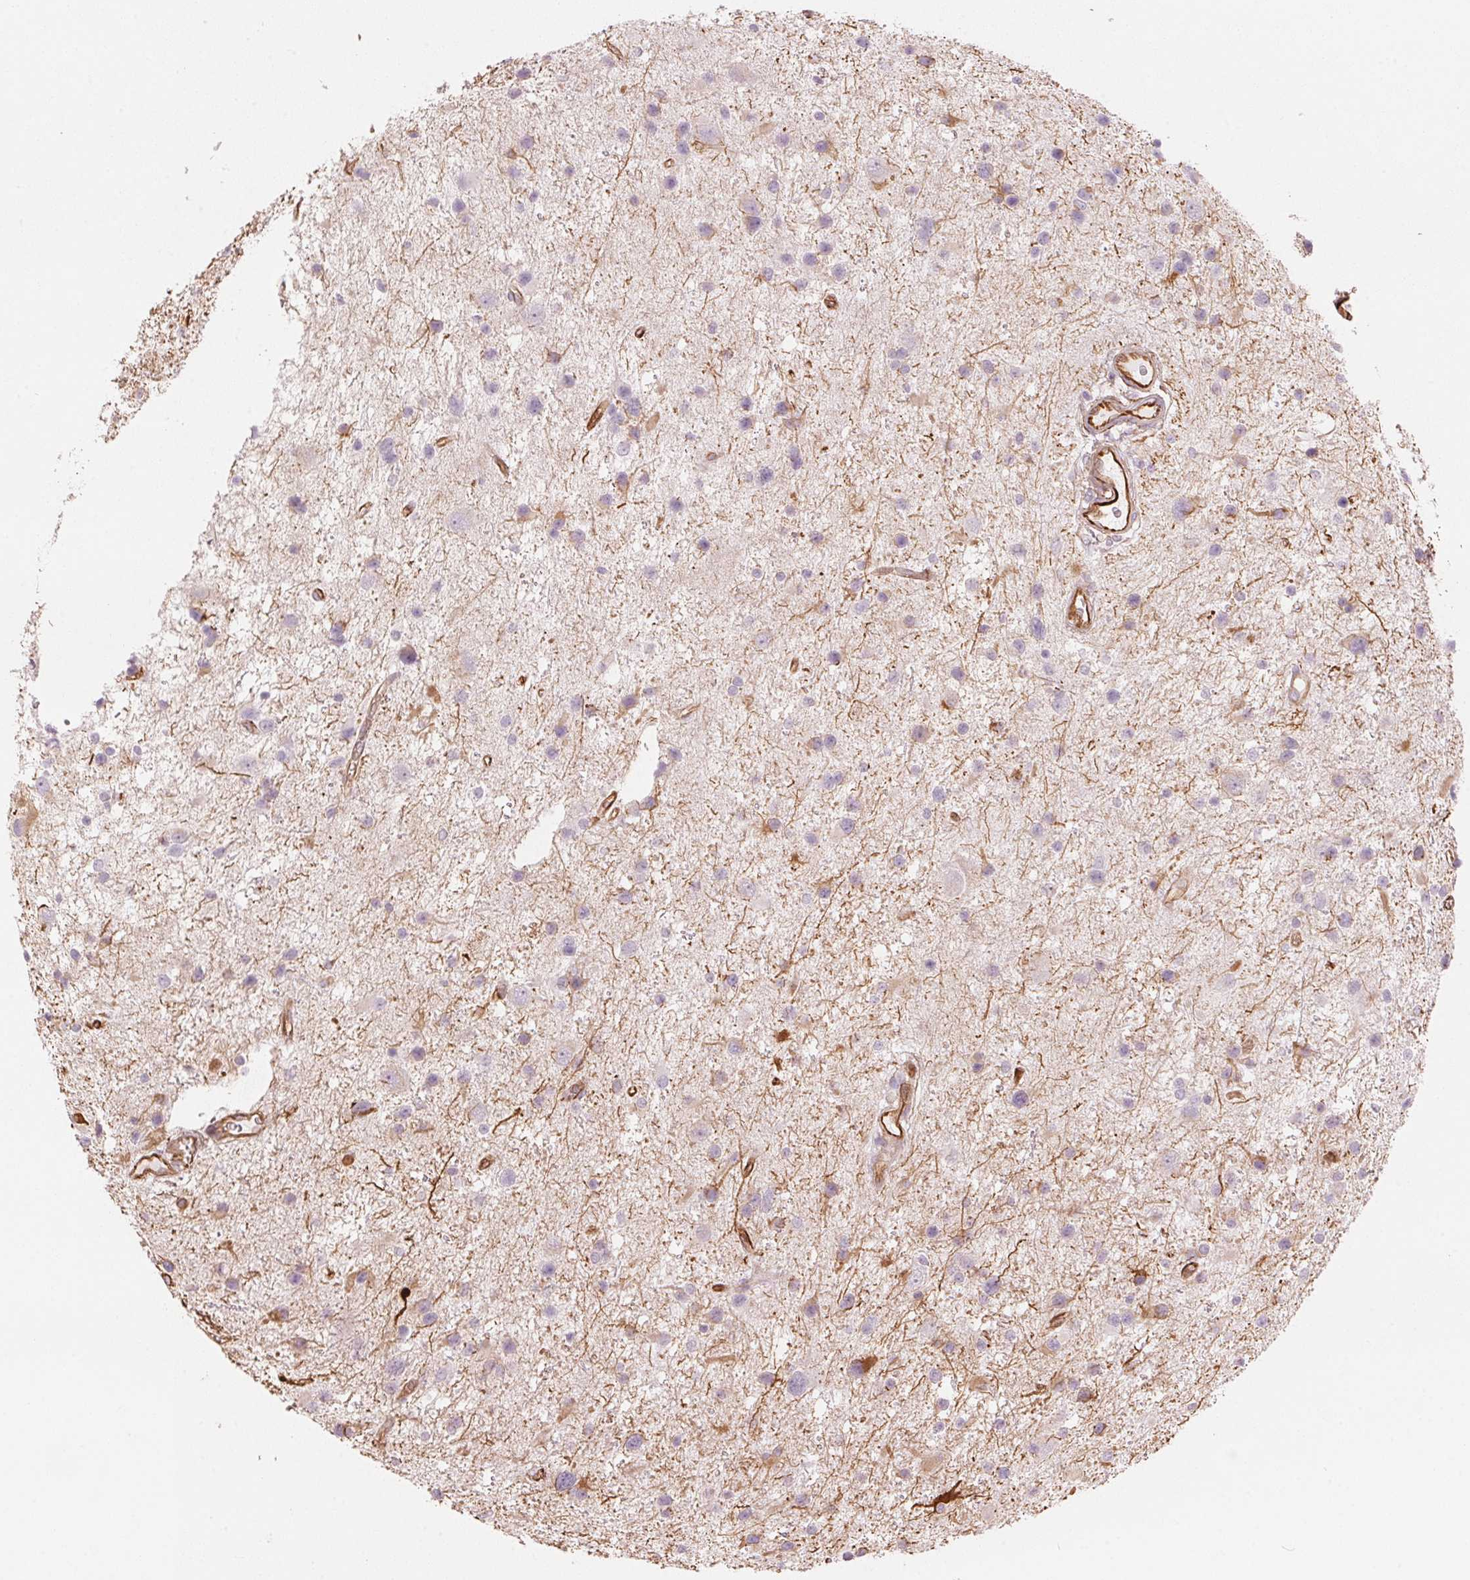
{"staining": {"intensity": "moderate", "quantity": "<25%", "location": "cytoplasmic/membranous"}, "tissue": "glioma", "cell_type": "Tumor cells", "image_type": "cancer", "snomed": [{"axis": "morphology", "description": "Glioma, malignant, Low grade"}, {"axis": "topography", "description": "Brain"}], "caption": "Protein staining shows moderate cytoplasmic/membranous positivity in about <25% of tumor cells in glioma.", "gene": "CLPS", "patient": {"sex": "female", "age": 32}}